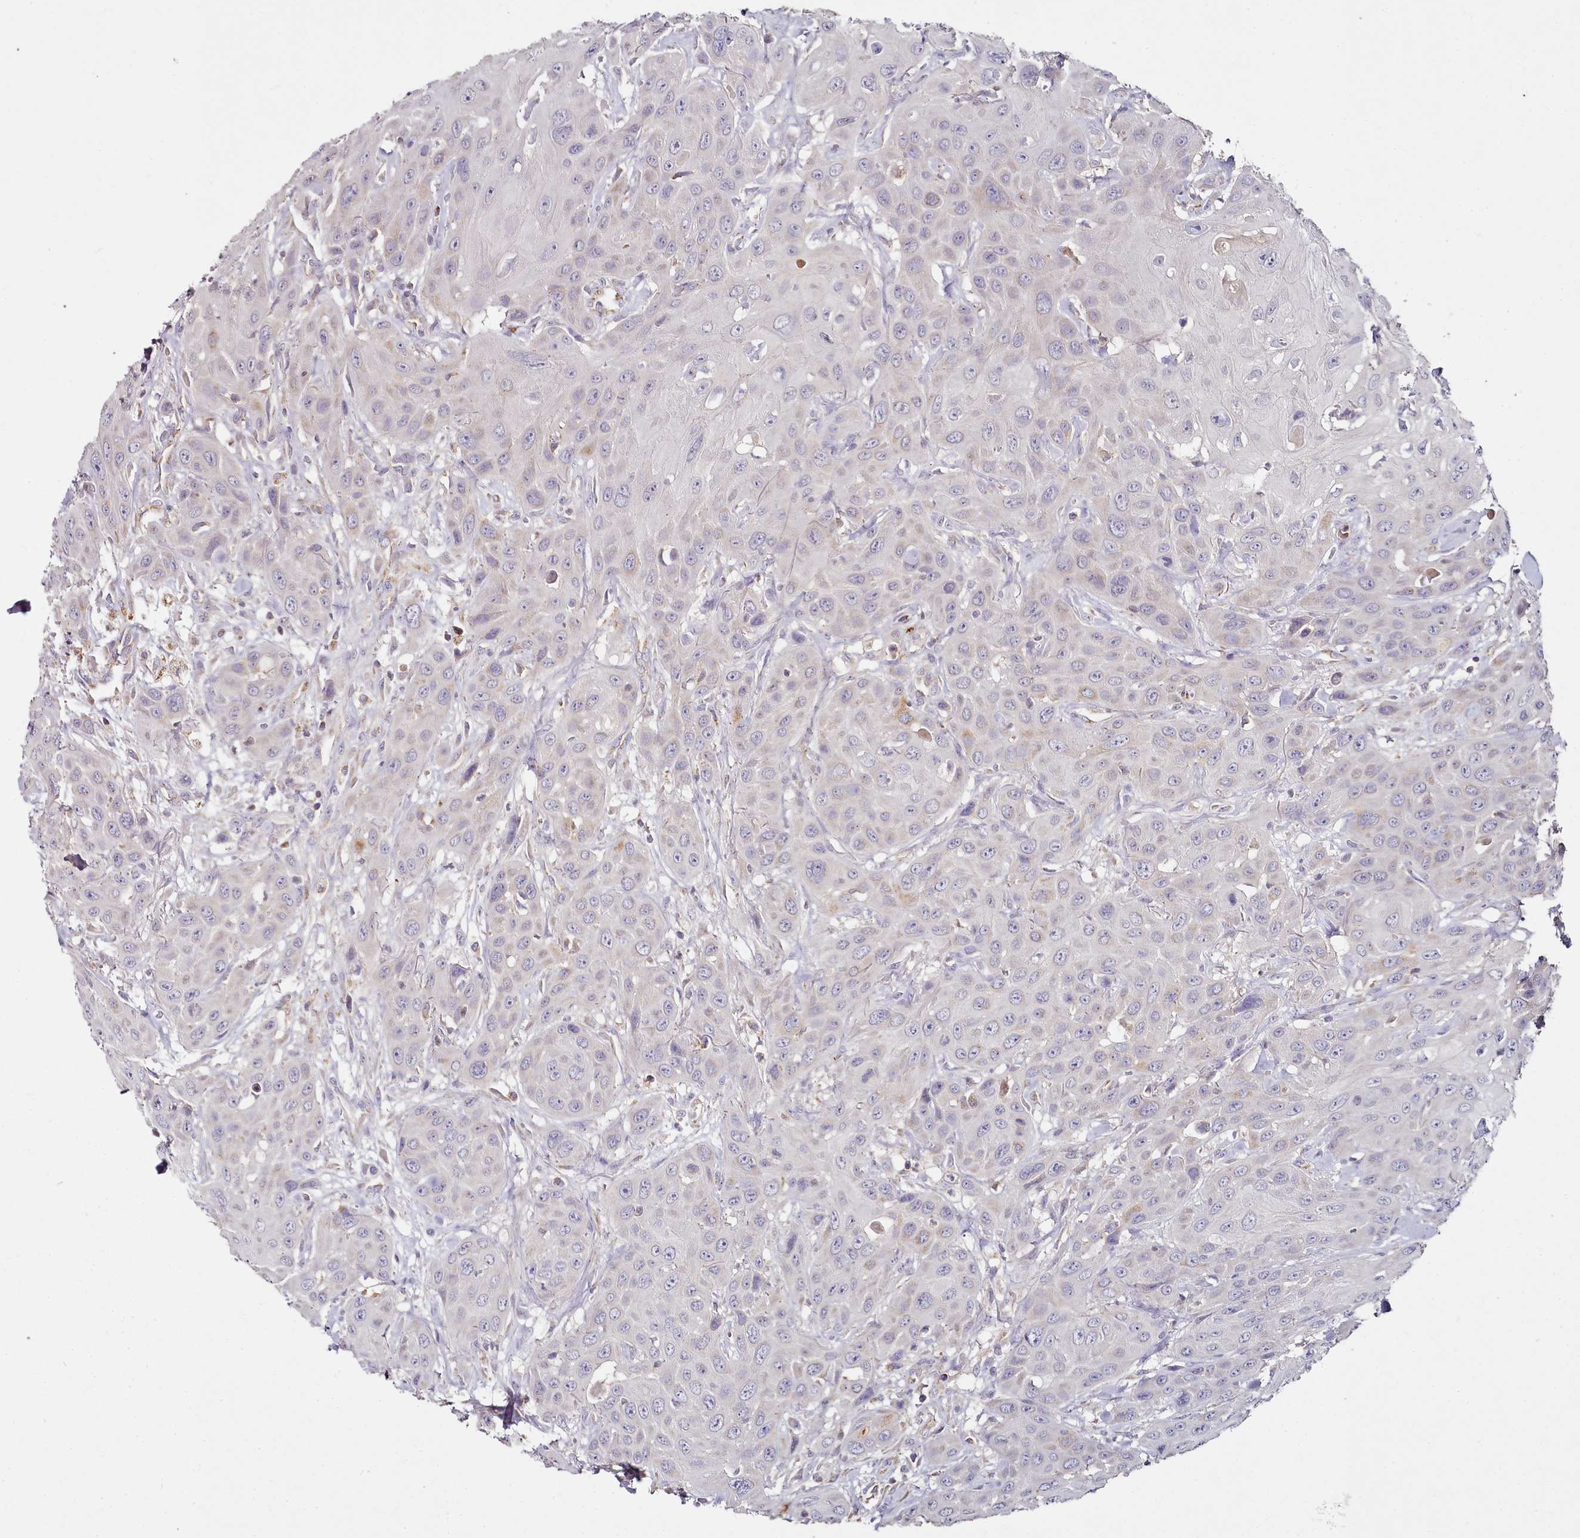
{"staining": {"intensity": "negative", "quantity": "none", "location": "none"}, "tissue": "head and neck cancer", "cell_type": "Tumor cells", "image_type": "cancer", "snomed": [{"axis": "morphology", "description": "Squamous cell carcinoma, NOS"}, {"axis": "topography", "description": "Head-Neck"}], "caption": "DAB immunohistochemical staining of head and neck squamous cell carcinoma demonstrates no significant staining in tumor cells. (DAB (3,3'-diaminobenzidine) immunohistochemistry (IHC), high magnification).", "gene": "ACSS1", "patient": {"sex": "male", "age": 81}}